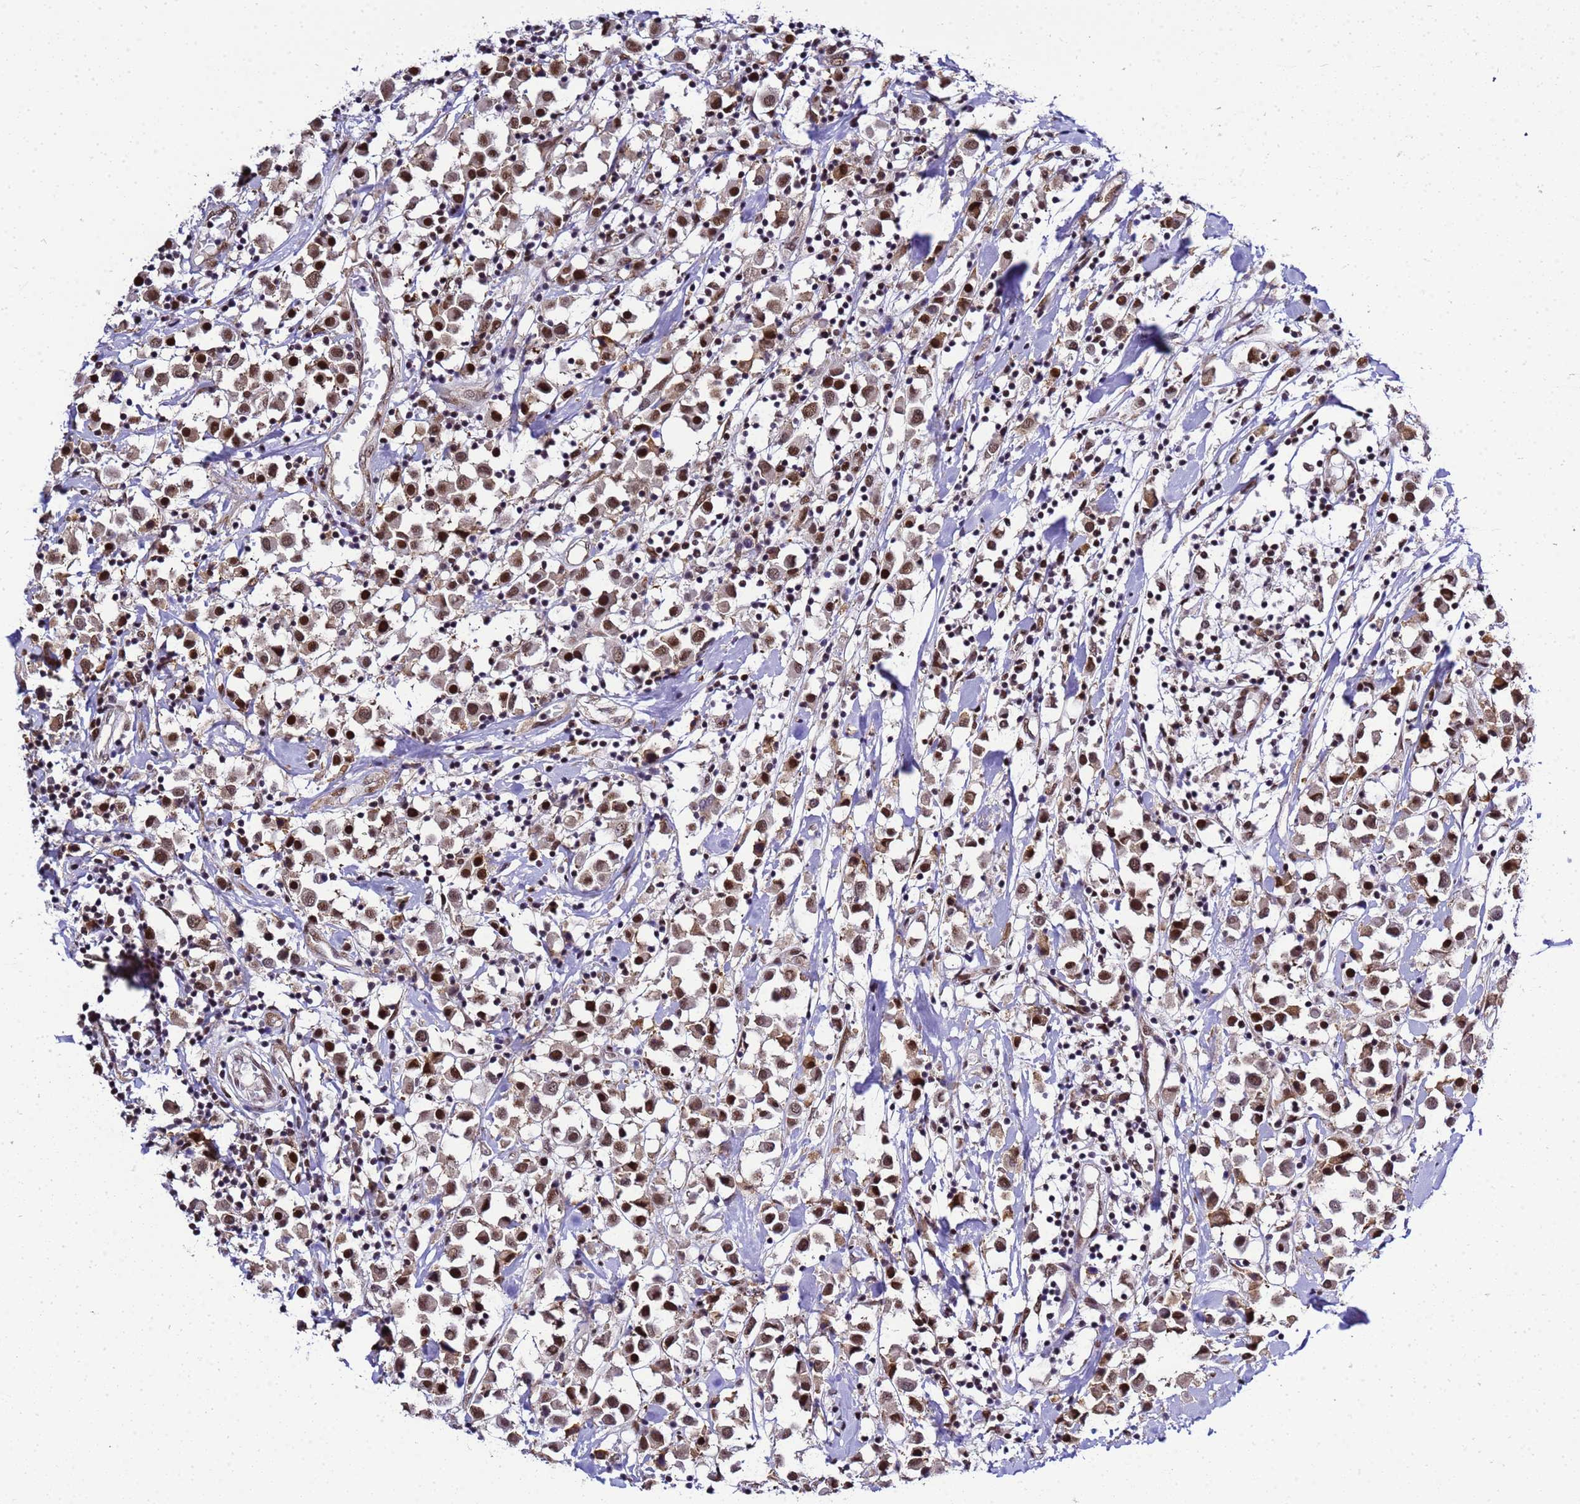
{"staining": {"intensity": "moderate", "quantity": ">75%", "location": "nuclear"}, "tissue": "breast cancer", "cell_type": "Tumor cells", "image_type": "cancer", "snomed": [{"axis": "morphology", "description": "Duct carcinoma"}, {"axis": "topography", "description": "Breast"}], "caption": "Approximately >75% of tumor cells in human breast cancer (infiltrating ductal carcinoma) show moderate nuclear protein staining as visualized by brown immunohistochemical staining.", "gene": "SMN1", "patient": {"sex": "female", "age": 61}}